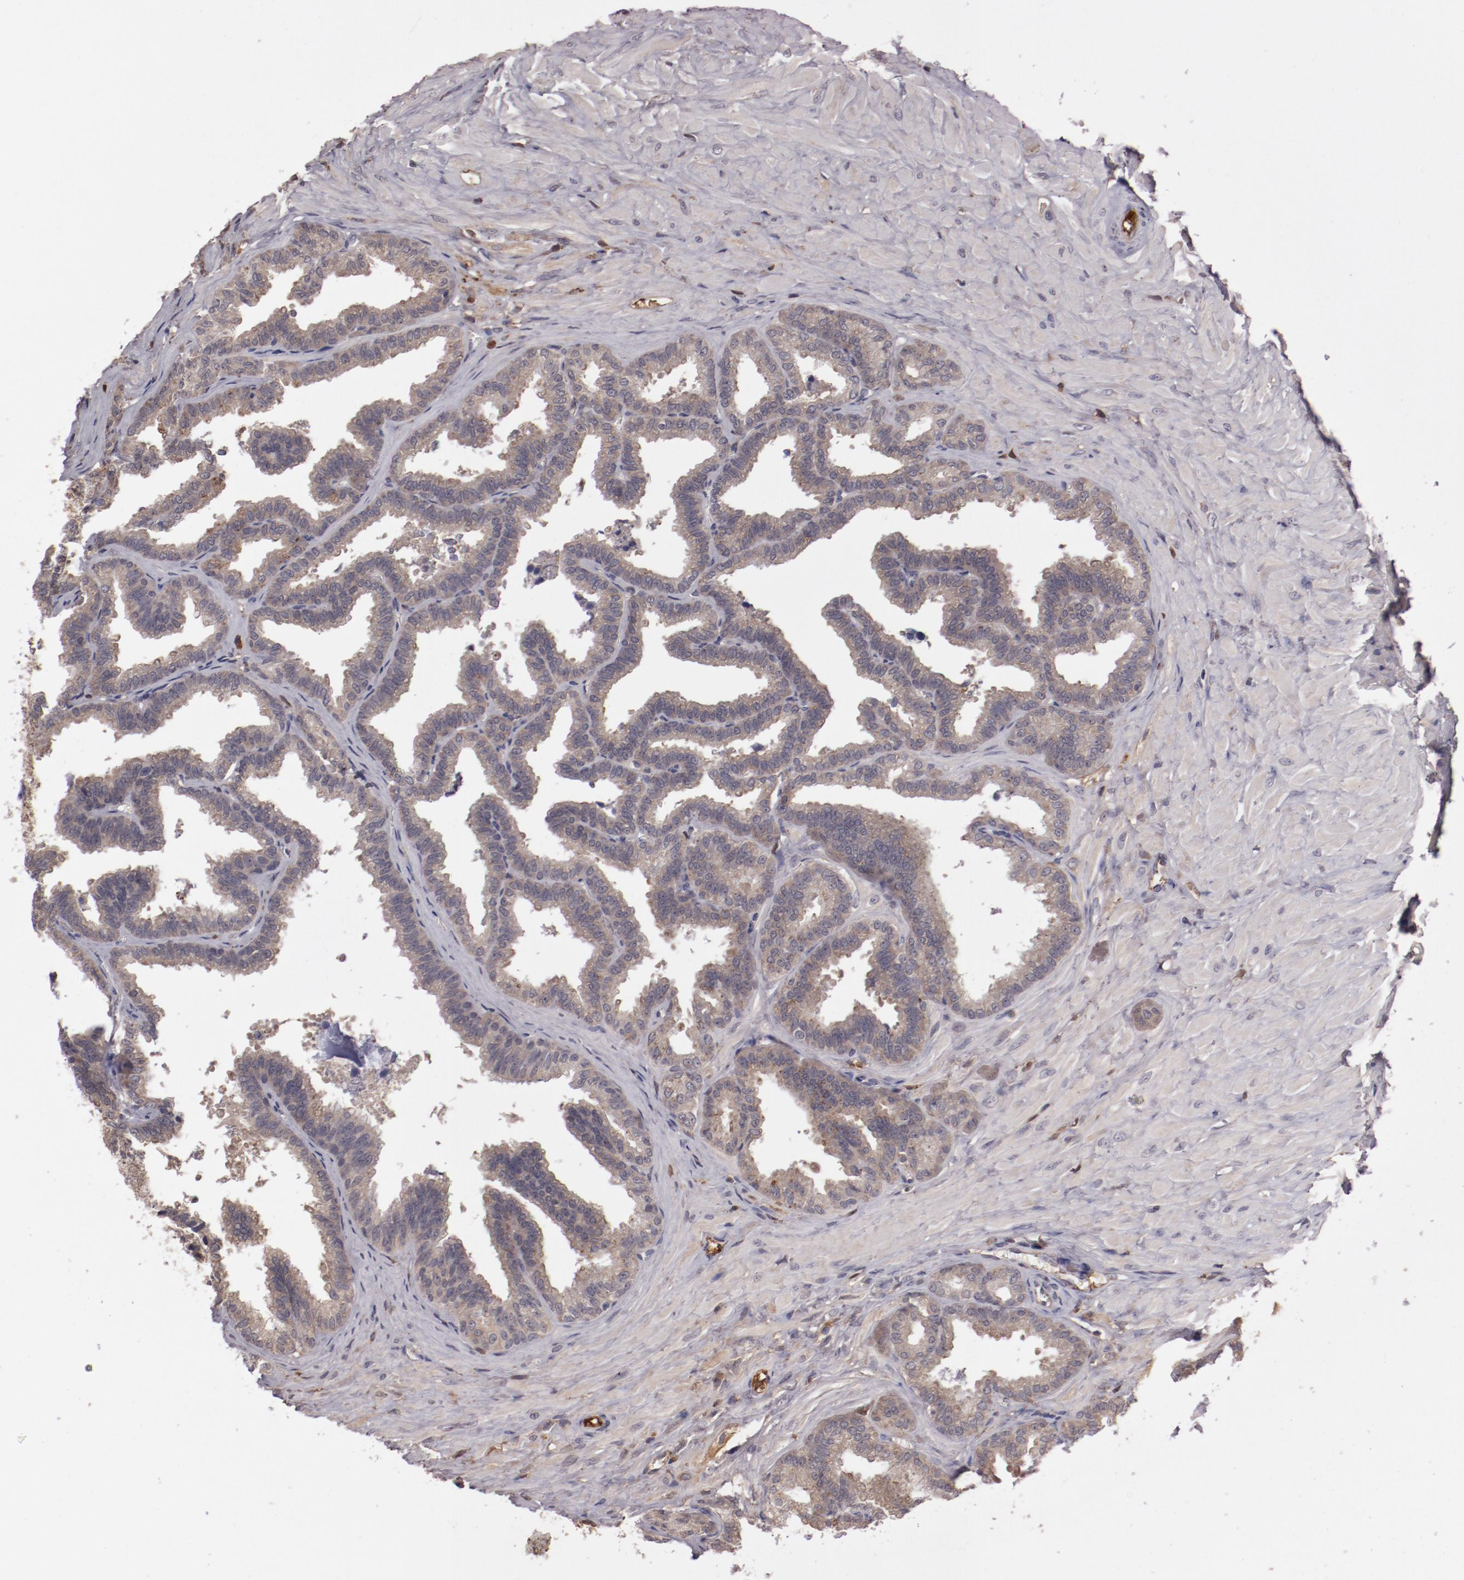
{"staining": {"intensity": "weak", "quantity": "25%-75%", "location": "cytoplasmic/membranous"}, "tissue": "seminal vesicle", "cell_type": "Glandular cells", "image_type": "normal", "snomed": [{"axis": "morphology", "description": "Normal tissue, NOS"}, {"axis": "topography", "description": "Seminal veicle"}], "caption": "Immunohistochemistry (IHC) (DAB) staining of unremarkable seminal vesicle exhibits weak cytoplasmic/membranous protein expression in about 25%-75% of glandular cells. The staining was performed using DAB (3,3'-diaminobenzidine), with brown indicating positive protein expression. Nuclei are stained blue with hematoxylin.", "gene": "CP", "patient": {"sex": "male", "age": 26}}